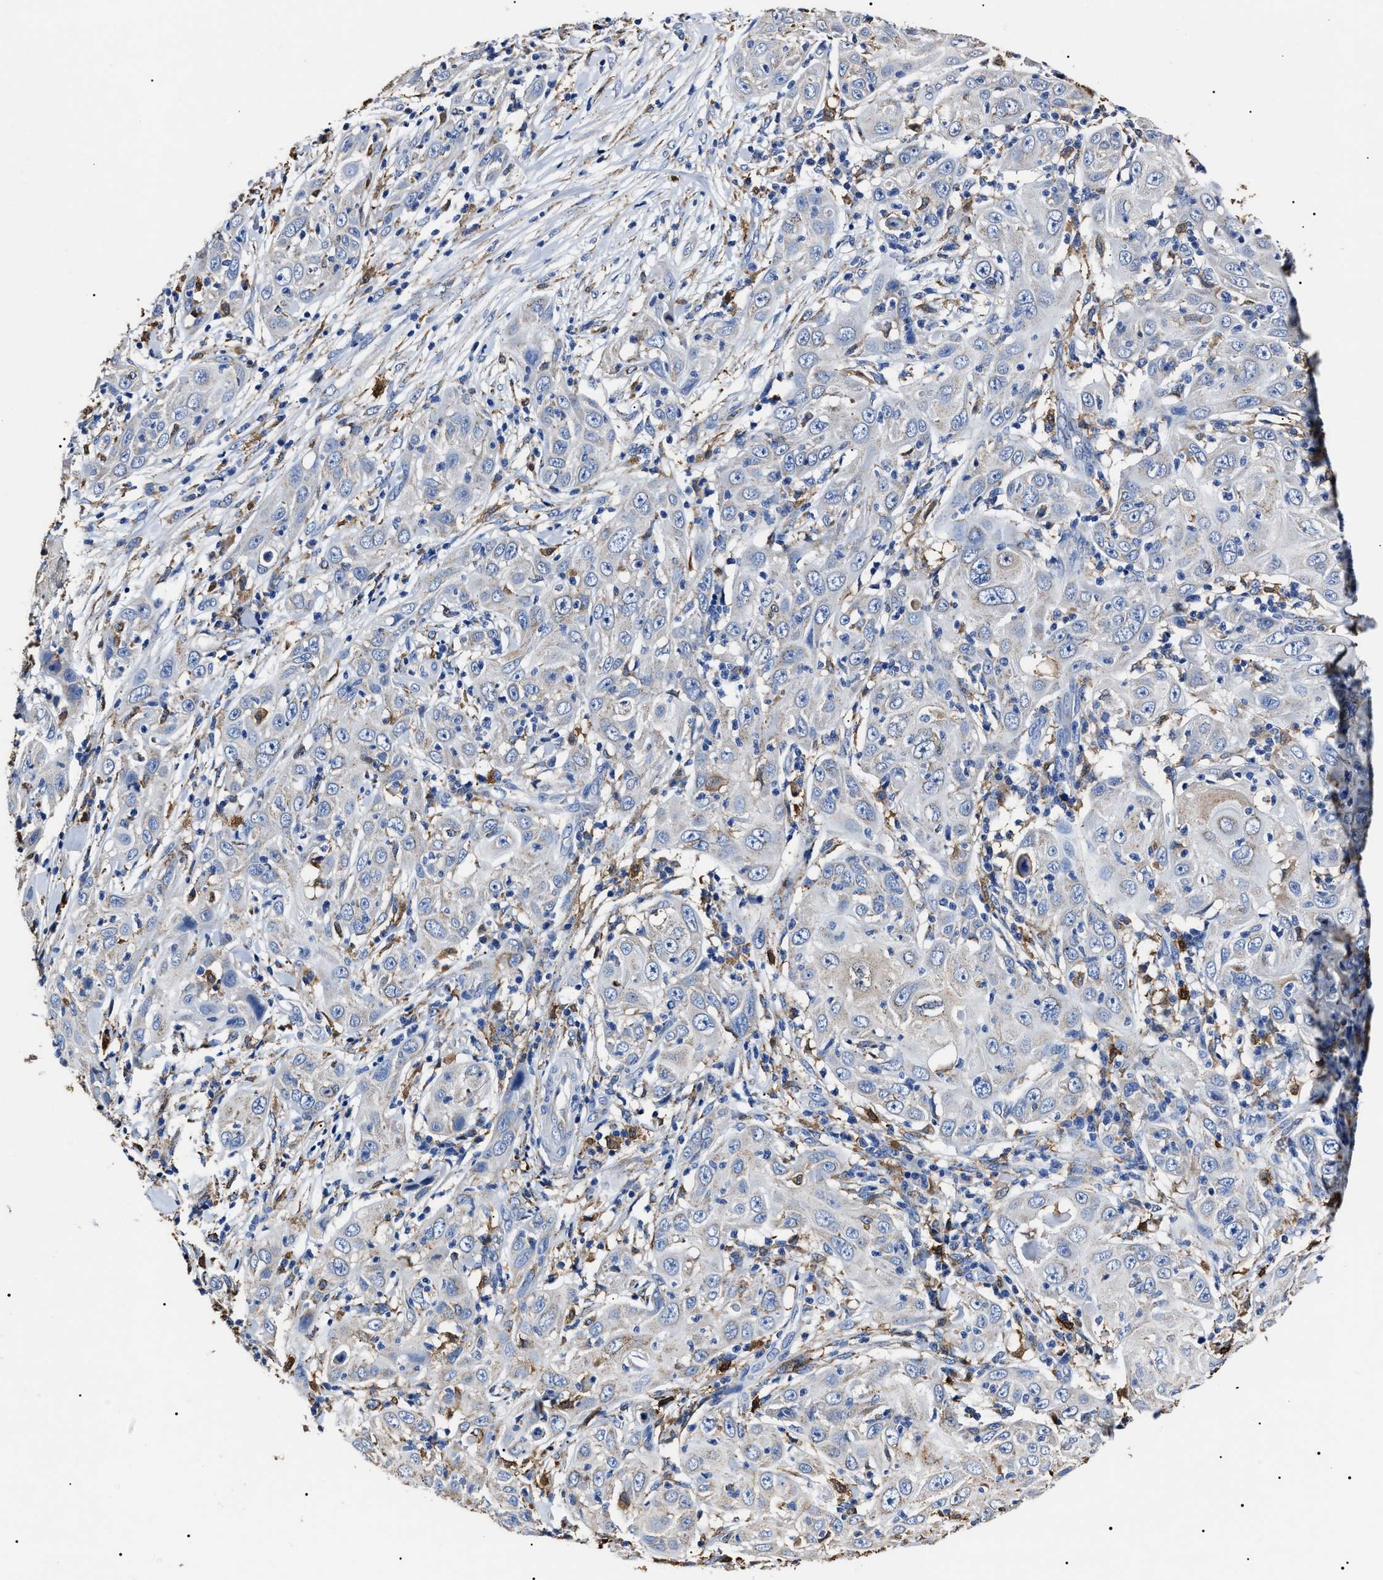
{"staining": {"intensity": "negative", "quantity": "none", "location": "none"}, "tissue": "skin cancer", "cell_type": "Tumor cells", "image_type": "cancer", "snomed": [{"axis": "morphology", "description": "Squamous cell carcinoma, NOS"}, {"axis": "topography", "description": "Skin"}], "caption": "This image is of squamous cell carcinoma (skin) stained with immunohistochemistry to label a protein in brown with the nuclei are counter-stained blue. There is no staining in tumor cells. The staining is performed using DAB (3,3'-diaminobenzidine) brown chromogen with nuclei counter-stained in using hematoxylin.", "gene": "ALDH1A1", "patient": {"sex": "female", "age": 88}}